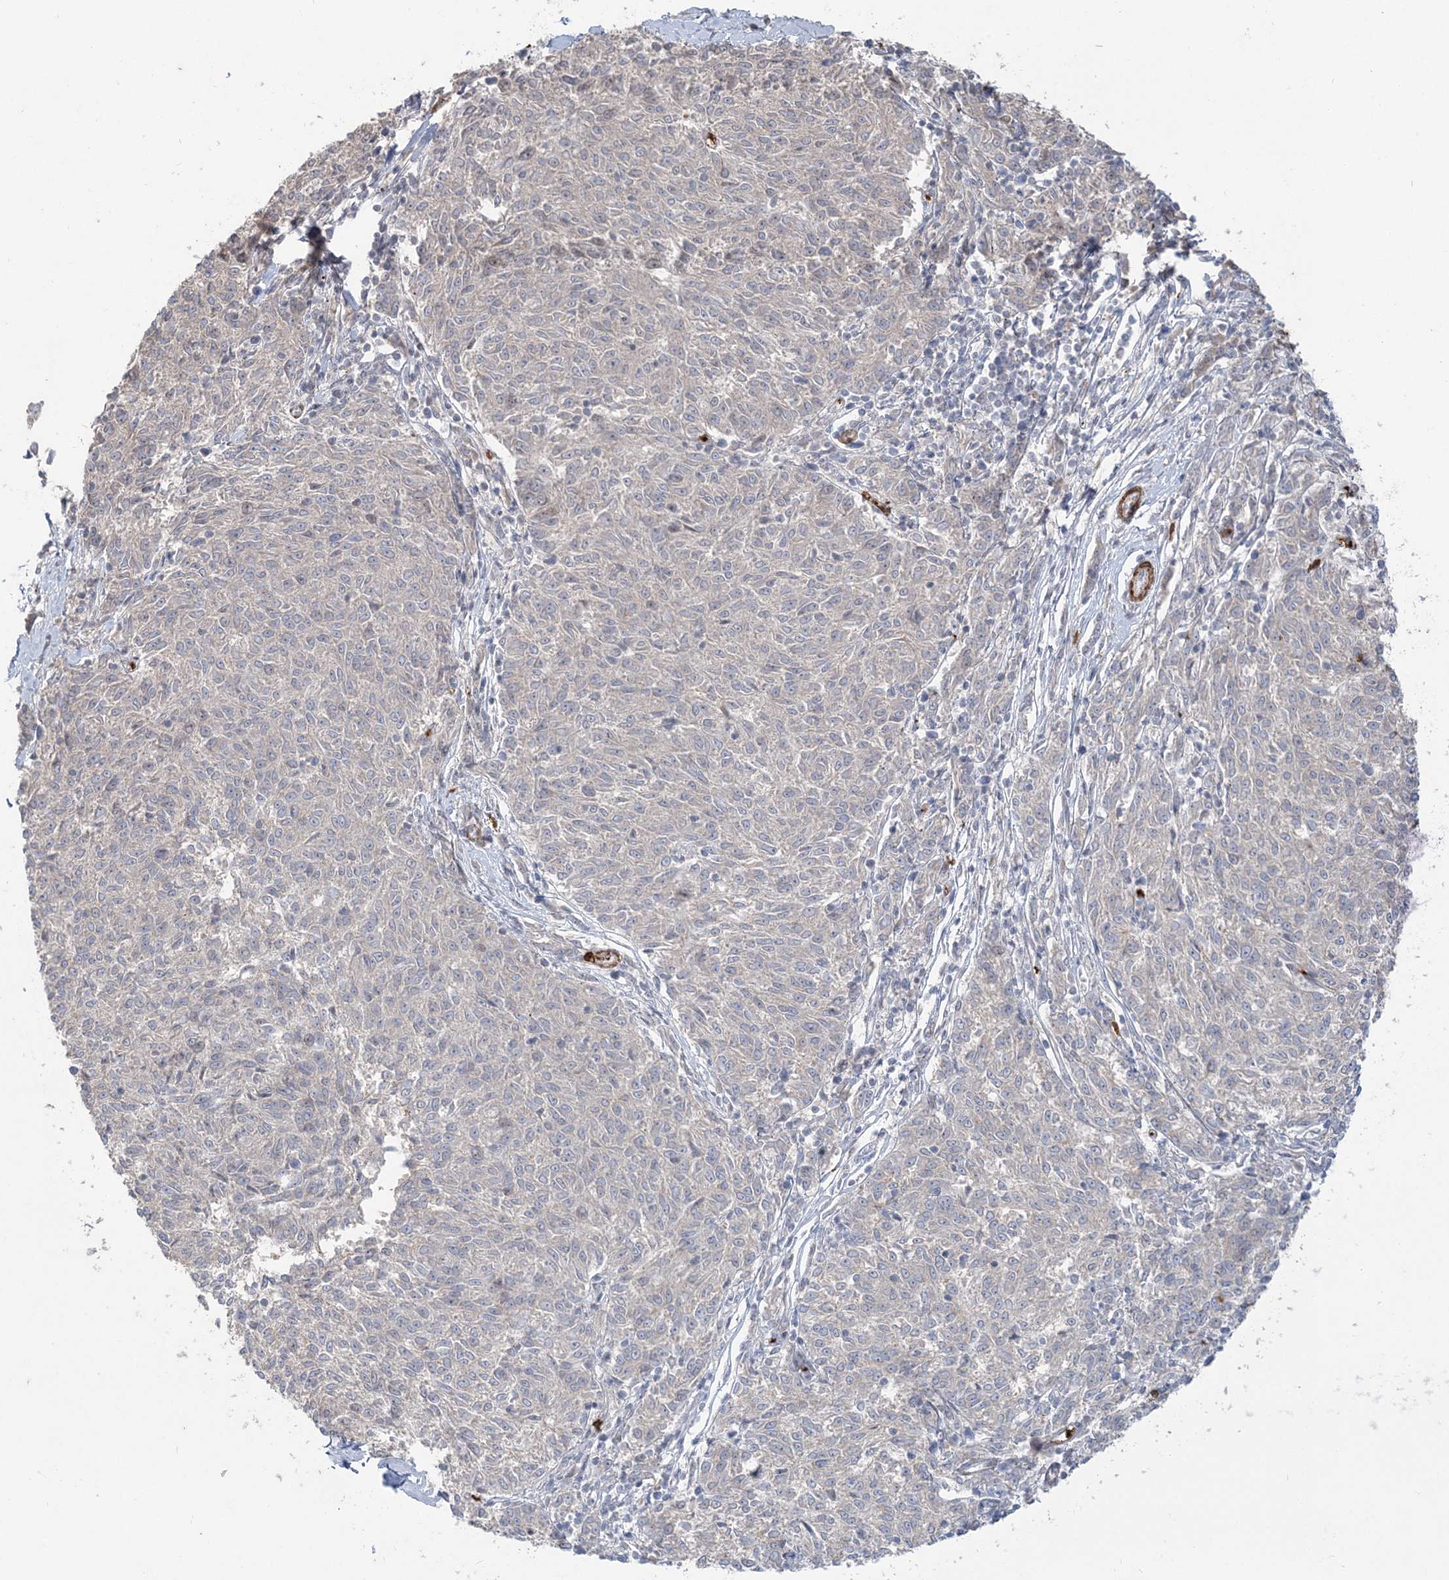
{"staining": {"intensity": "weak", "quantity": "<25%", "location": "cytoplasmic/membranous"}, "tissue": "melanoma", "cell_type": "Tumor cells", "image_type": "cancer", "snomed": [{"axis": "morphology", "description": "Malignant melanoma, NOS"}, {"axis": "topography", "description": "Skin"}], "caption": "Micrograph shows no protein expression in tumor cells of malignant melanoma tissue.", "gene": "SERINC1", "patient": {"sex": "female", "age": 72}}